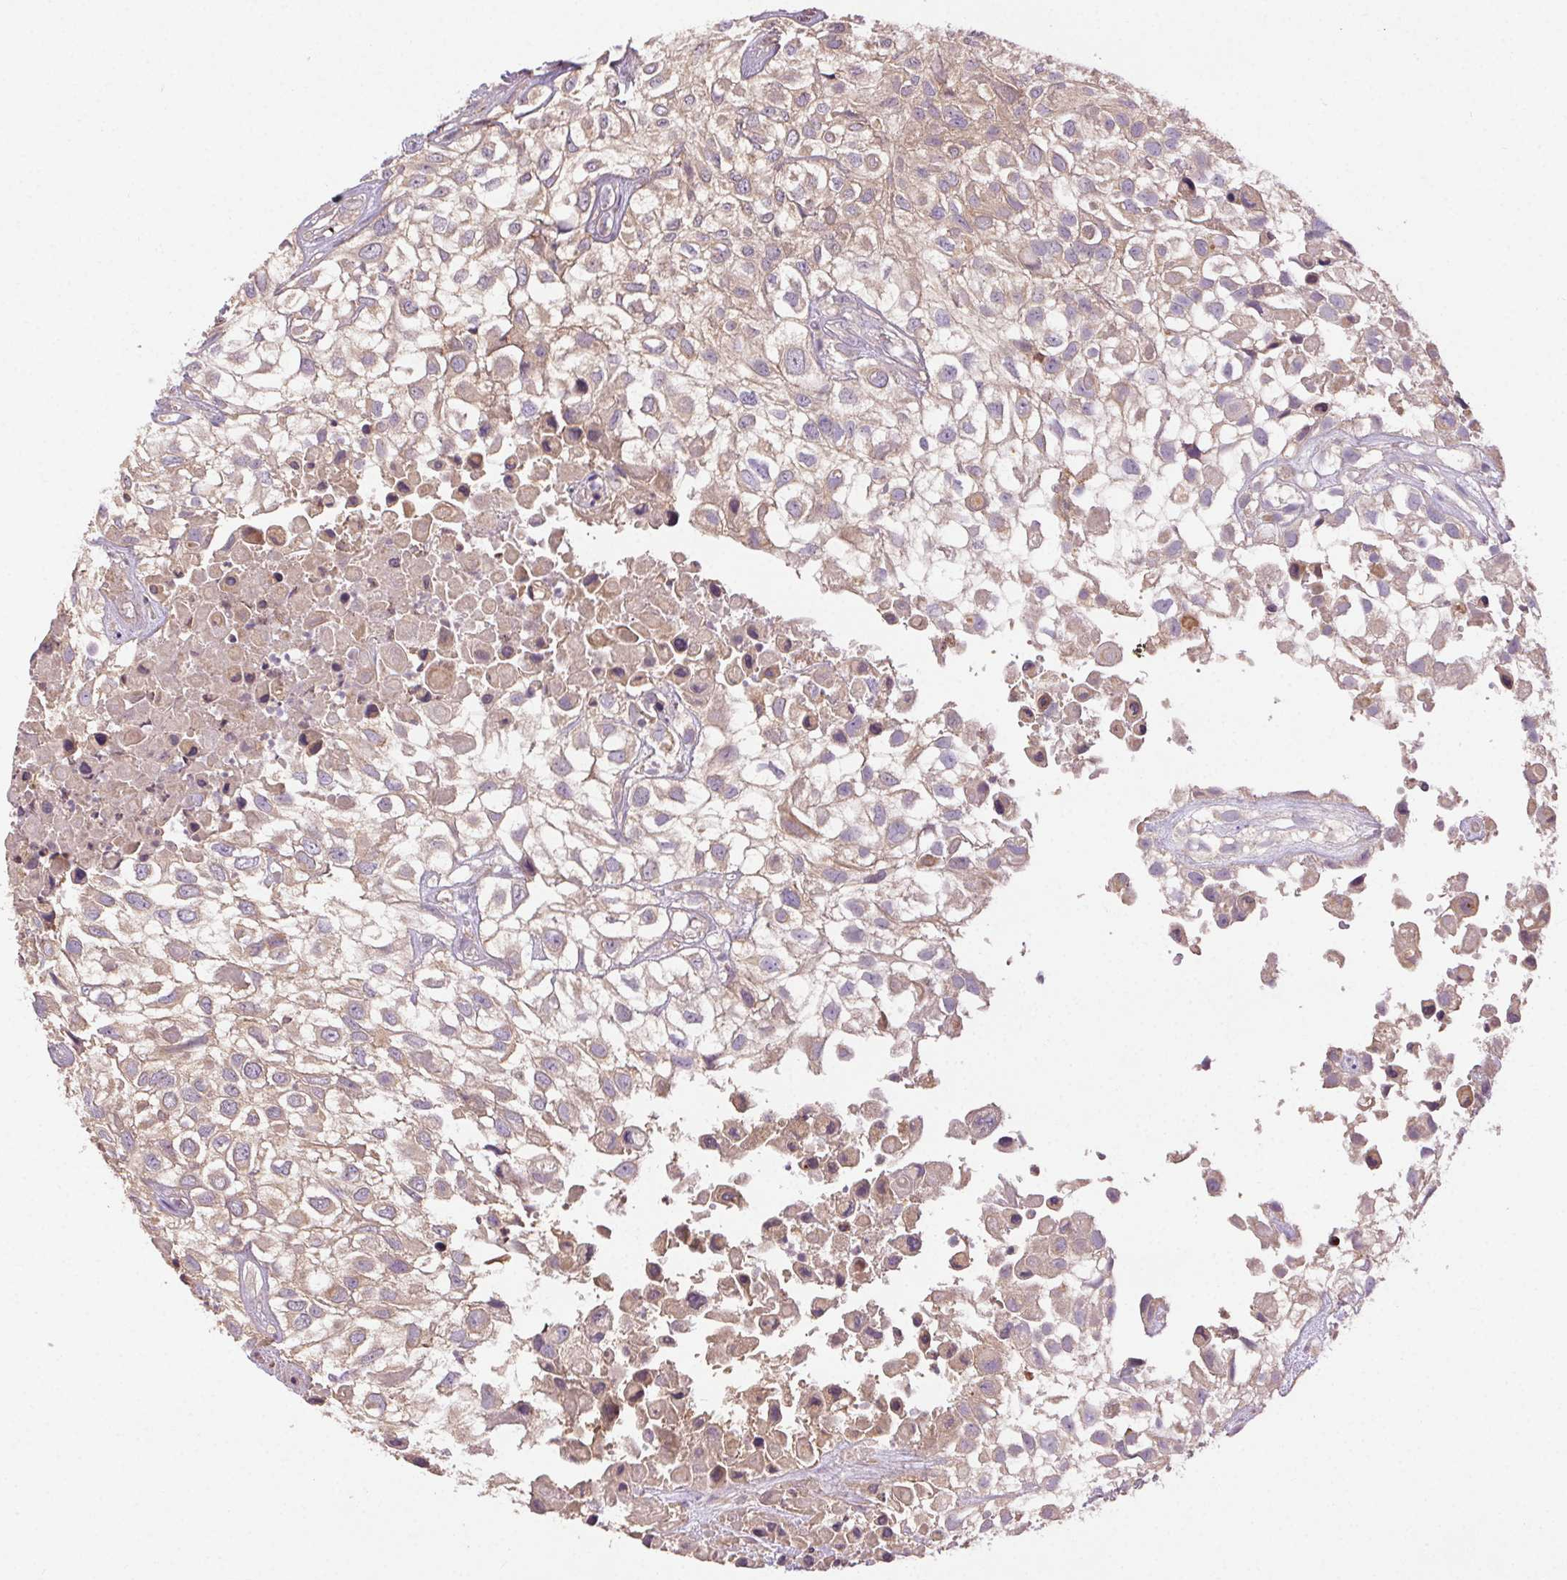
{"staining": {"intensity": "weak", "quantity": ">75%", "location": "cytoplasmic/membranous"}, "tissue": "urothelial cancer", "cell_type": "Tumor cells", "image_type": "cancer", "snomed": [{"axis": "morphology", "description": "Urothelial carcinoma, High grade"}, {"axis": "topography", "description": "Urinary bladder"}], "caption": "Urothelial cancer stained with IHC shows weak cytoplasmic/membranous staining in approximately >75% of tumor cells.", "gene": "FNBP1L", "patient": {"sex": "male", "age": 56}}